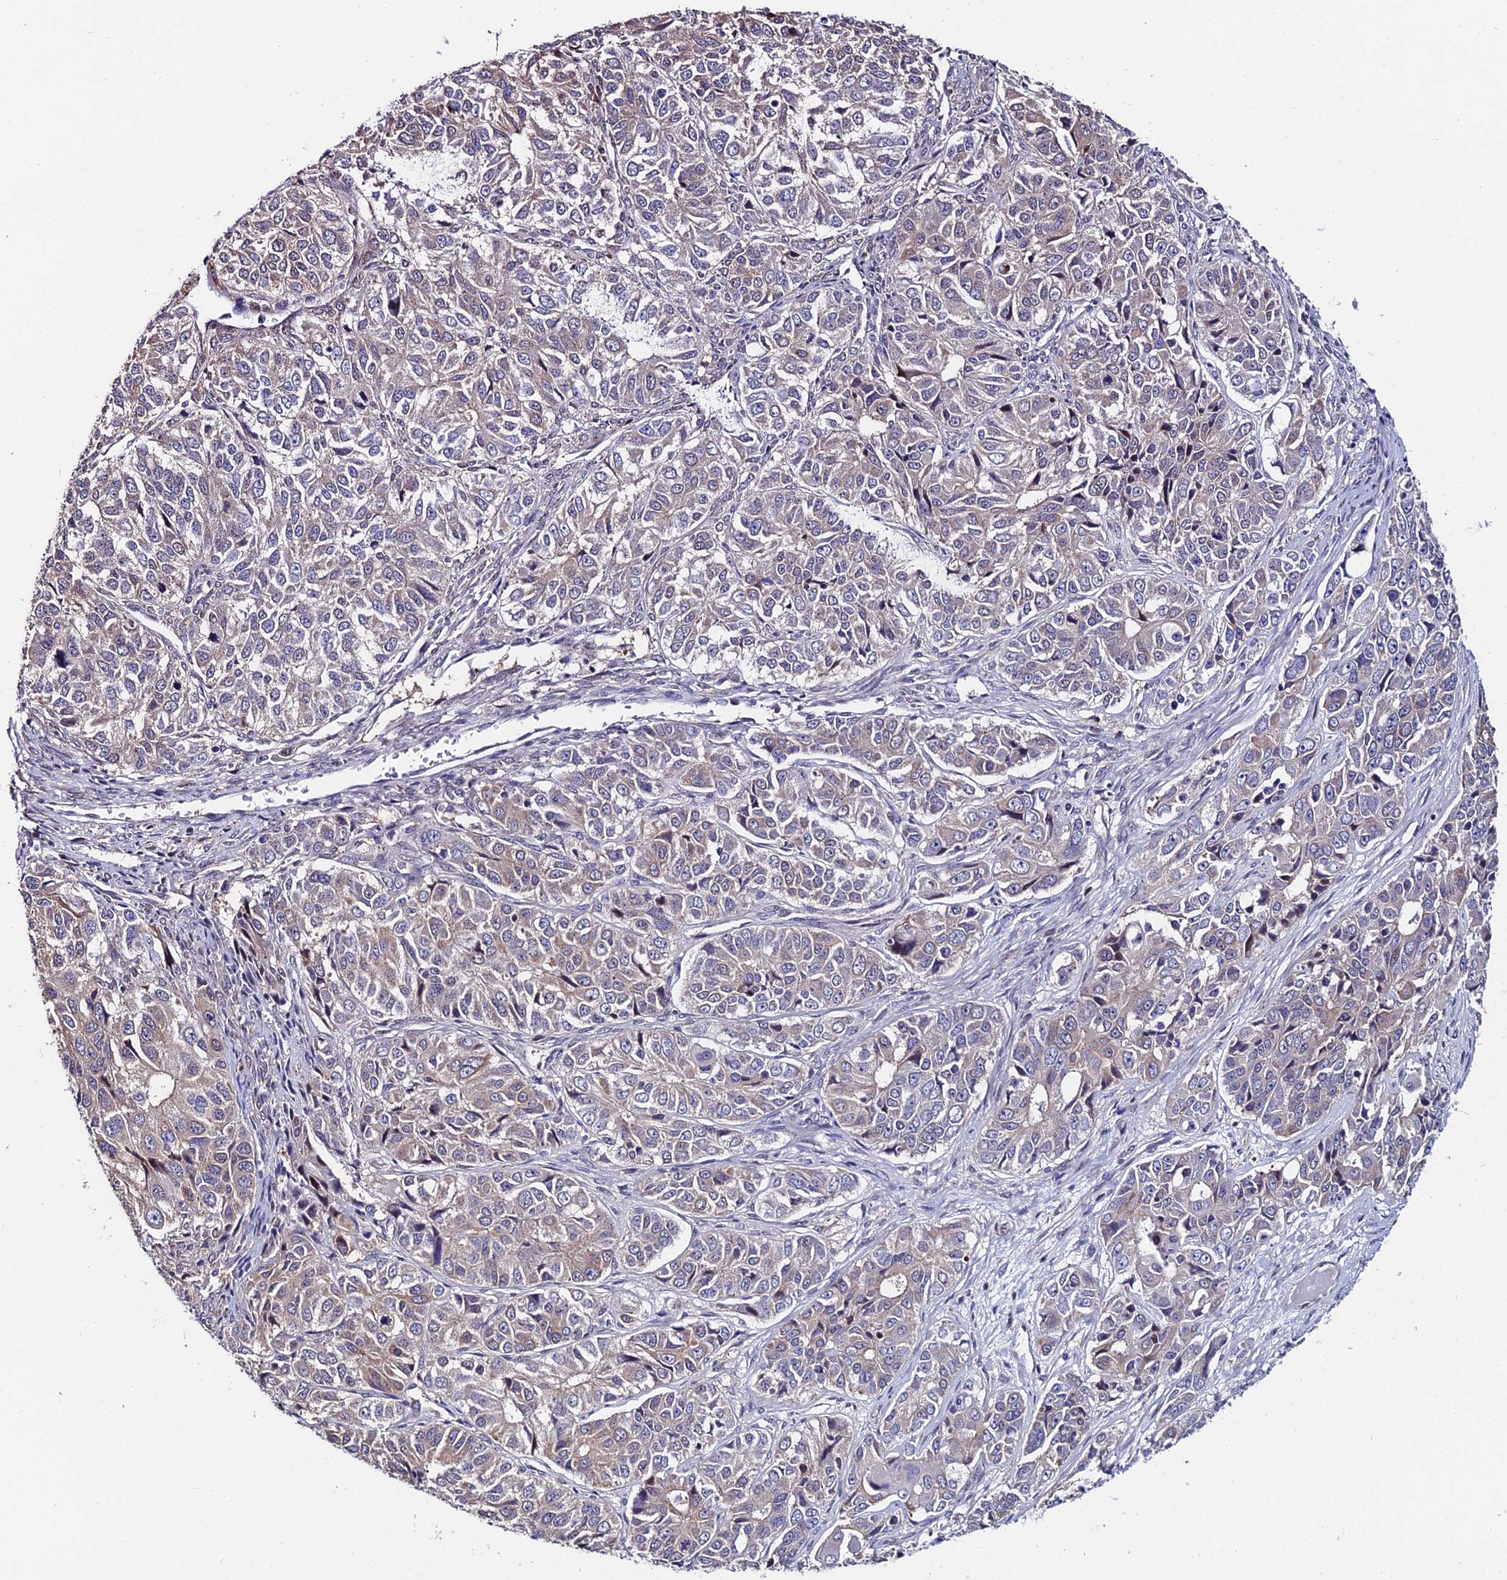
{"staining": {"intensity": "weak", "quantity": "25%-75%", "location": "cytoplasmic/membranous"}, "tissue": "ovarian cancer", "cell_type": "Tumor cells", "image_type": "cancer", "snomed": [{"axis": "morphology", "description": "Carcinoma, endometroid"}, {"axis": "topography", "description": "Ovary"}], "caption": "A brown stain shows weak cytoplasmic/membranous staining of a protein in human ovarian endometroid carcinoma tumor cells. The protein of interest is stained brown, and the nuclei are stained in blue (DAB (3,3'-diaminobenzidine) IHC with brightfield microscopy, high magnification).", "gene": "INPP4A", "patient": {"sex": "female", "age": 51}}